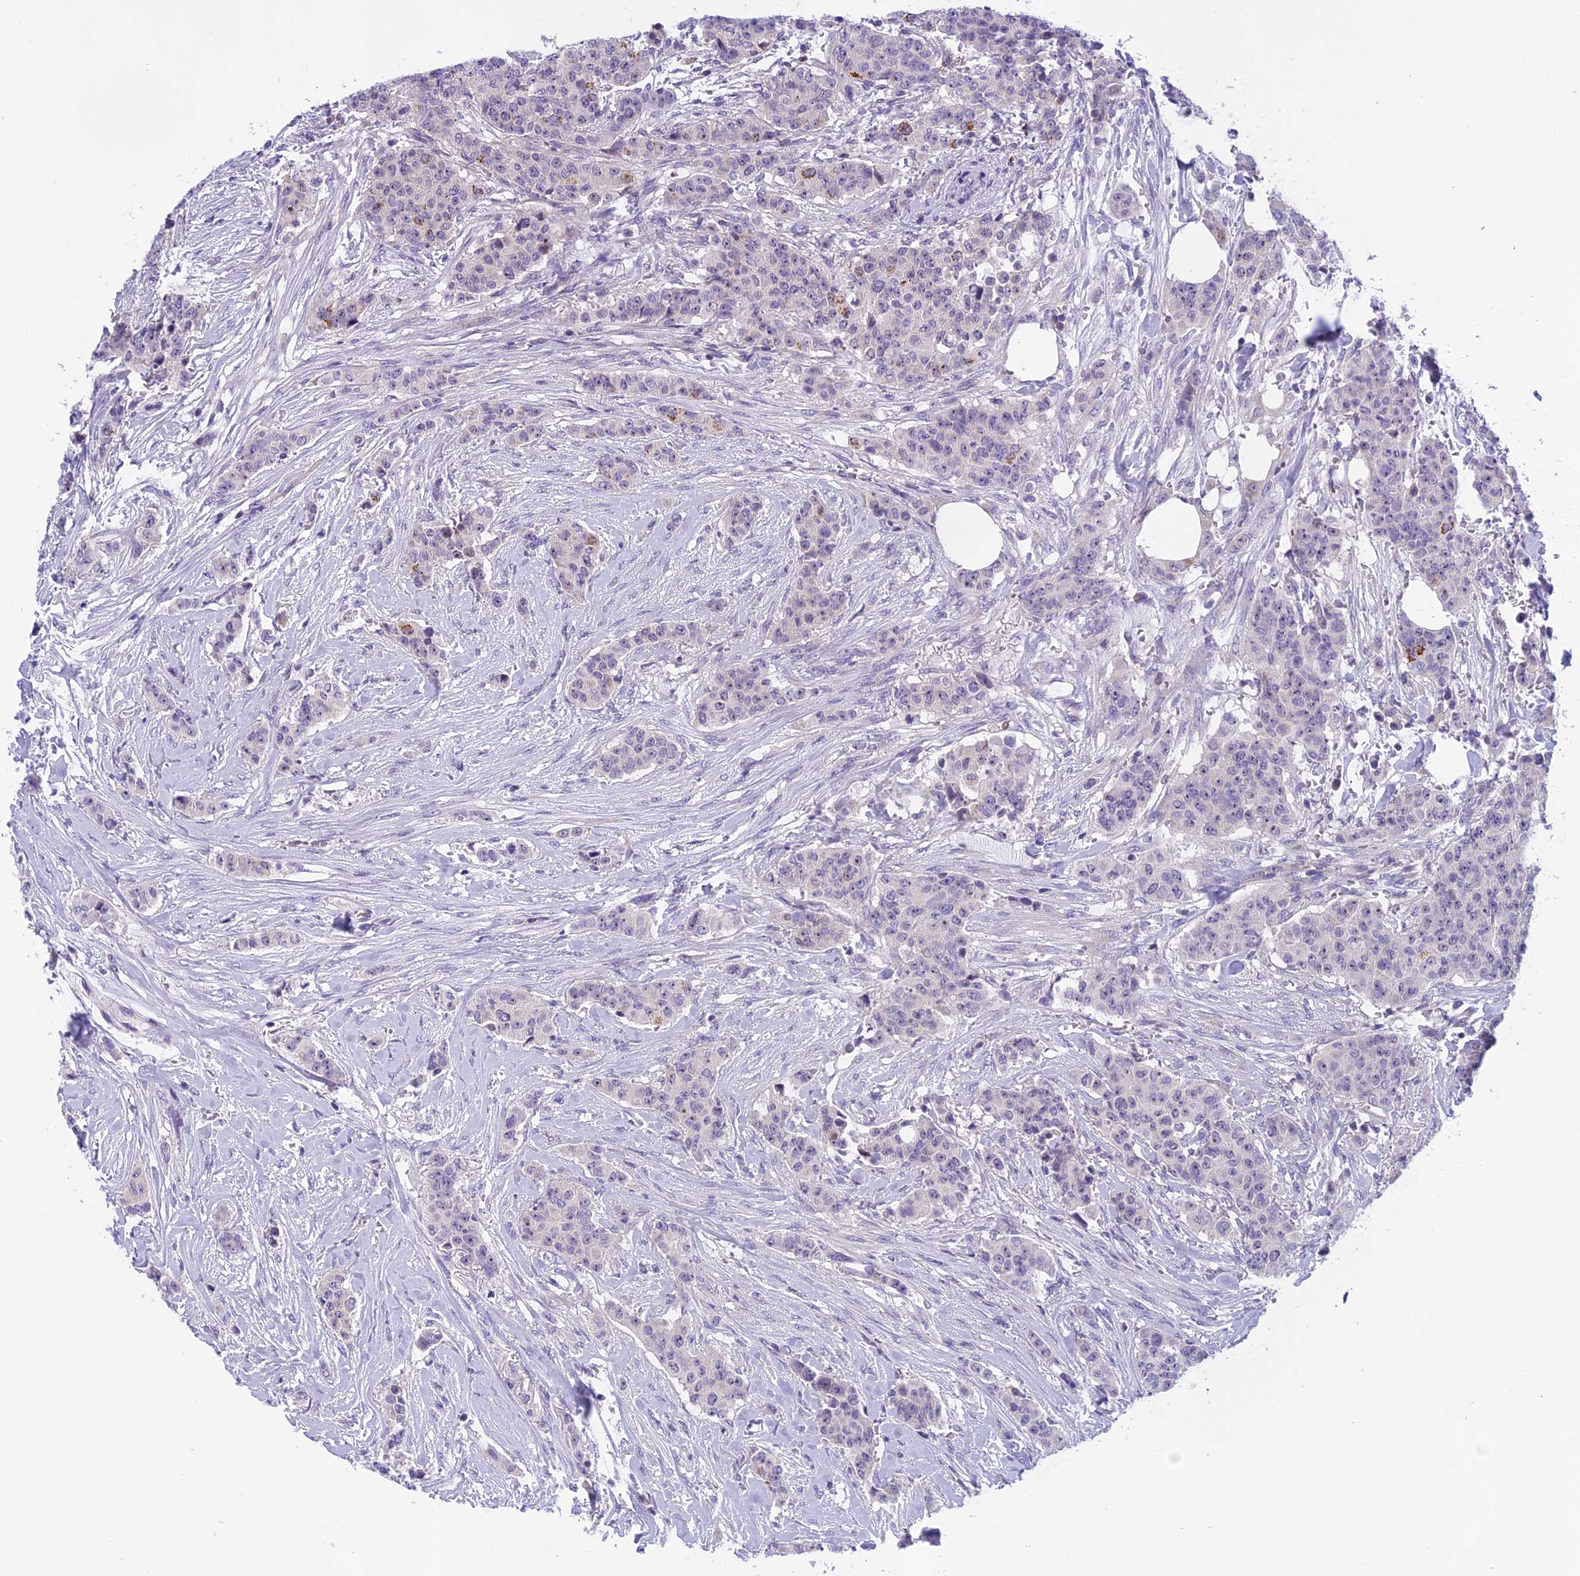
{"staining": {"intensity": "negative", "quantity": "none", "location": "none"}, "tissue": "breast cancer", "cell_type": "Tumor cells", "image_type": "cancer", "snomed": [{"axis": "morphology", "description": "Duct carcinoma"}, {"axis": "topography", "description": "Breast"}], "caption": "Micrograph shows no significant protein positivity in tumor cells of intraductal carcinoma (breast). (Brightfield microscopy of DAB (3,3'-diaminobenzidine) IHC at high magnification).", "gene": "ARHGEF37", "patient": {"sex": "female", "age": 40}}